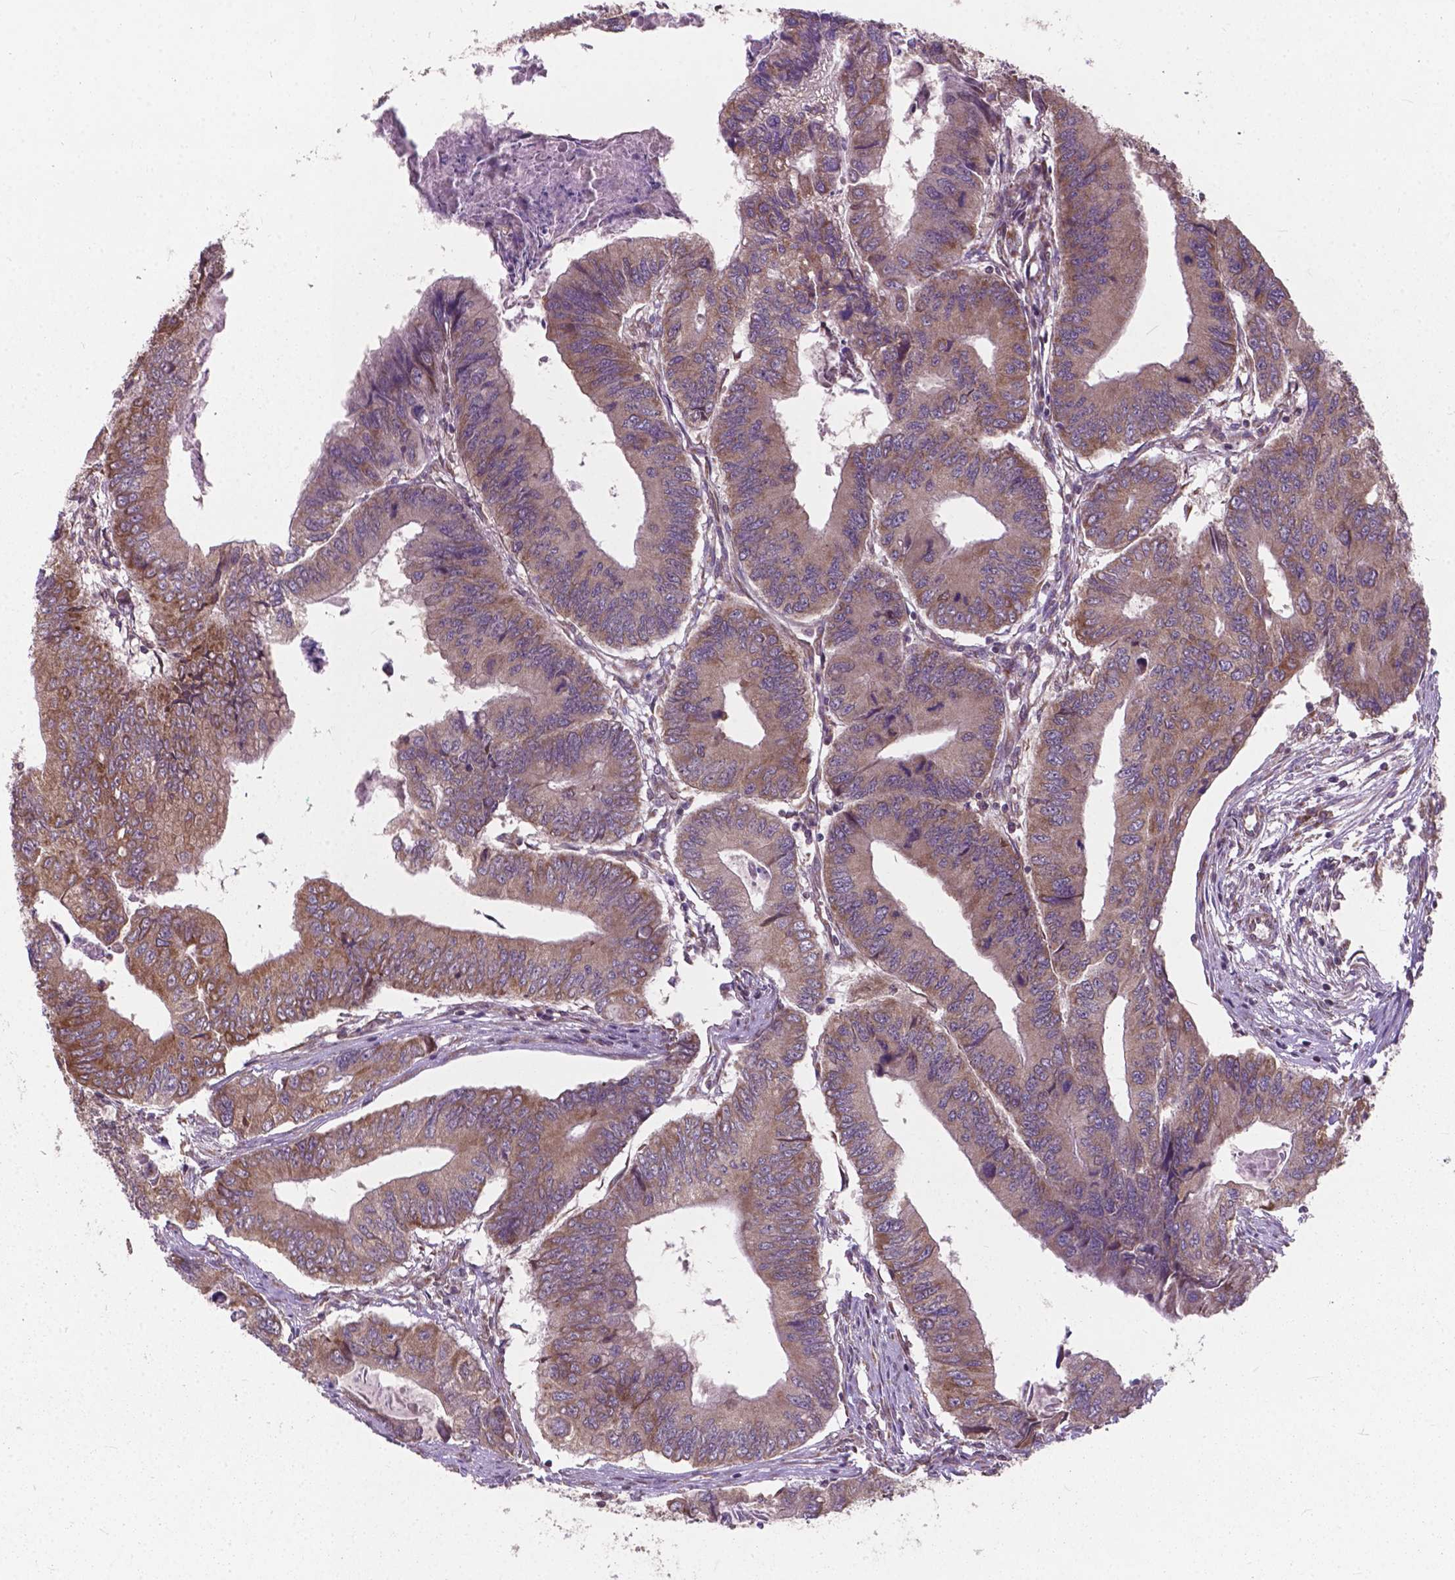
{"staining": {"intensity": "weak", "quantity": "25%-75%", "location": "cytoplasmic/membranous"}, "tissue": "colorectal cancer", "cell_type": "Tumor cells", "image_type": "cancer", "snomed": [{"axis": "morphology", "description": "Adenocarcinoma, NOS"}, {"axis": "topography", "description": "Colon"}], "caption": "The immunohistochemical stain shows weak cytoplasmic/membranous staining in tumor cells of adenocarcinoma (colorectal) tissue.", "gene": "MRPL33", "patient": {"sex": "male", "age": 53}}